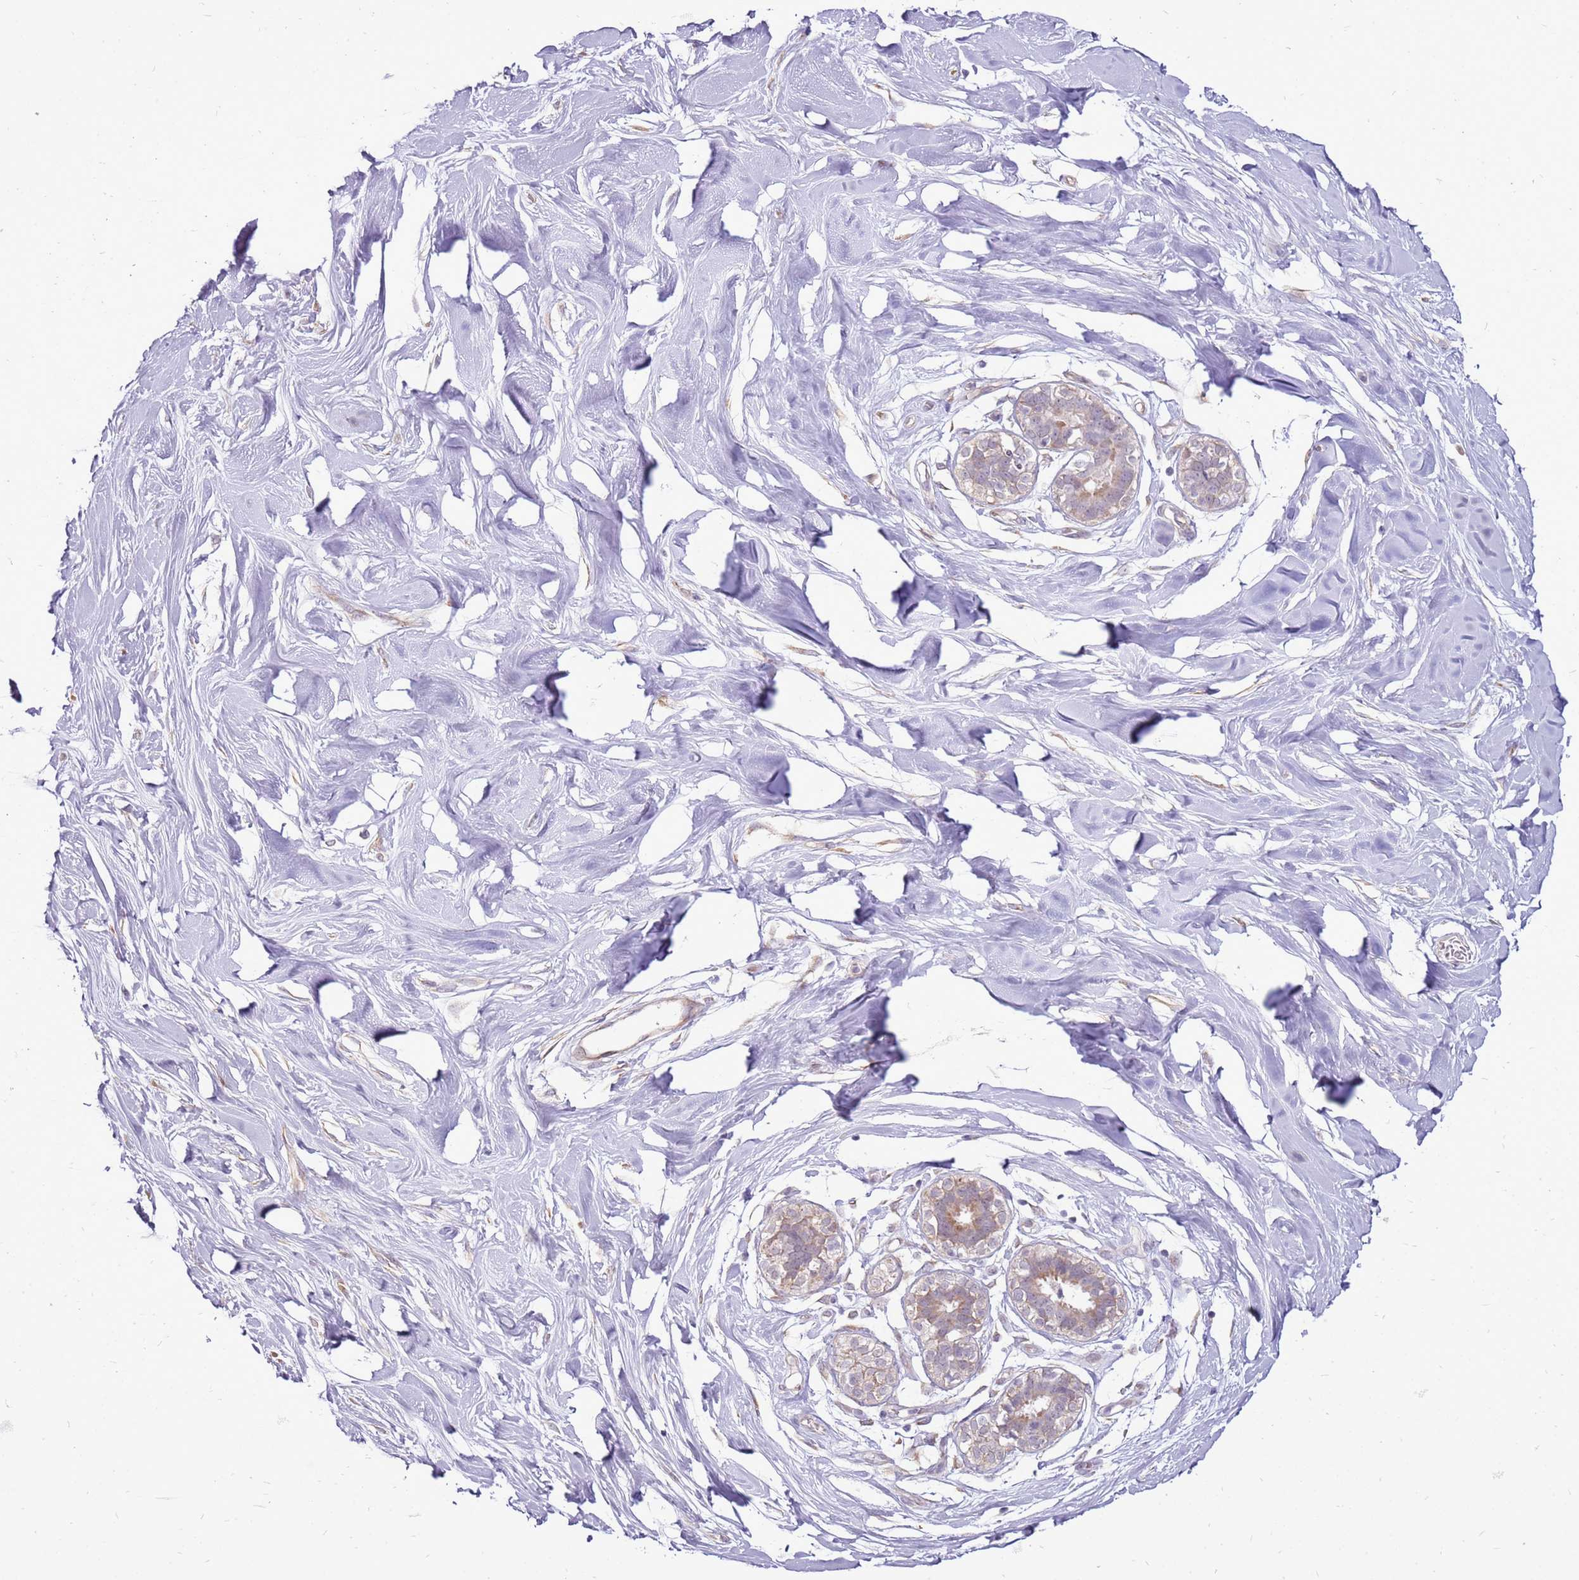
{"staining": {"intensity": "negative", "quantity": "none", "location": "none"}, "tissue": "adipose tissue", "cell_type": "Adipocytes", "image_type": "normal", "snomed": [{"axis": "morphology", "description": "Normal tissue, NOS"}, {"axis": "topography", "description": "Breast"}], "caption": "Unremarkable adipose tissue was stained to show a protein in brown. There is no significant staining in adipocytes.", "gene": "UGGT2", "patient": {"sex": "female", "age": 26}}